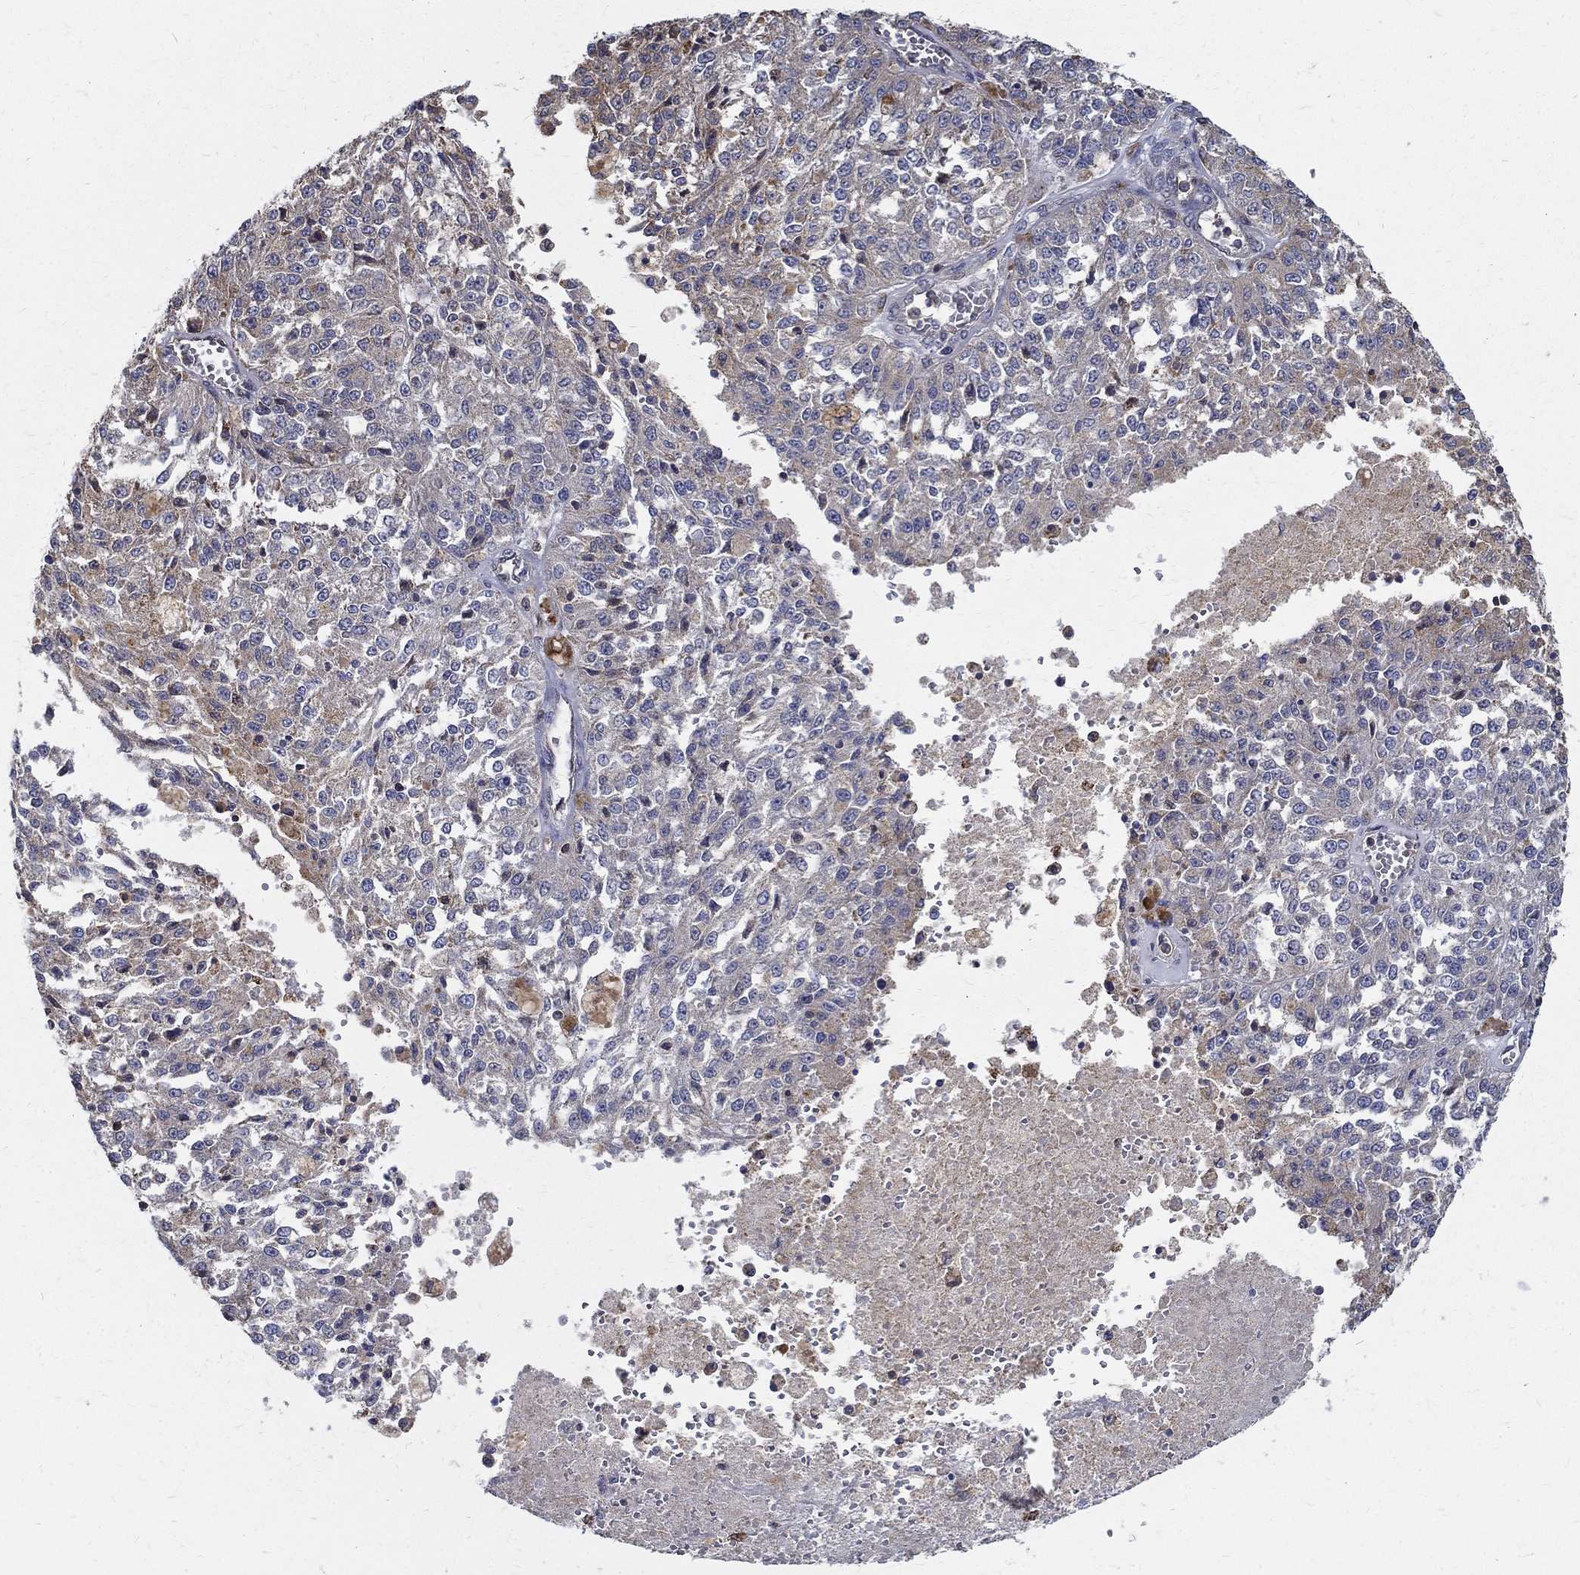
{"staining": {"intensity": "weak", "quantity": "25%-75%", "location": "cytoplasmic/membranous"}, "tissue": "melanoma", "cell_type": "Tumor cells", "image_type": "cancer", "snomed": [{"axis": "morphology", "description": "Malignant melanoma, Metastatic site"}, {"axis": "topography", "description": "Lymph node"}], "caption": "Melanoma was stained to show a protein in brown. There is low levels of weak cytoplasmic/membranous expression in approximately 25%-75% of tumor cells.", "gene": "AGAP2", "patient": {"sex": "female", "age": 64}}